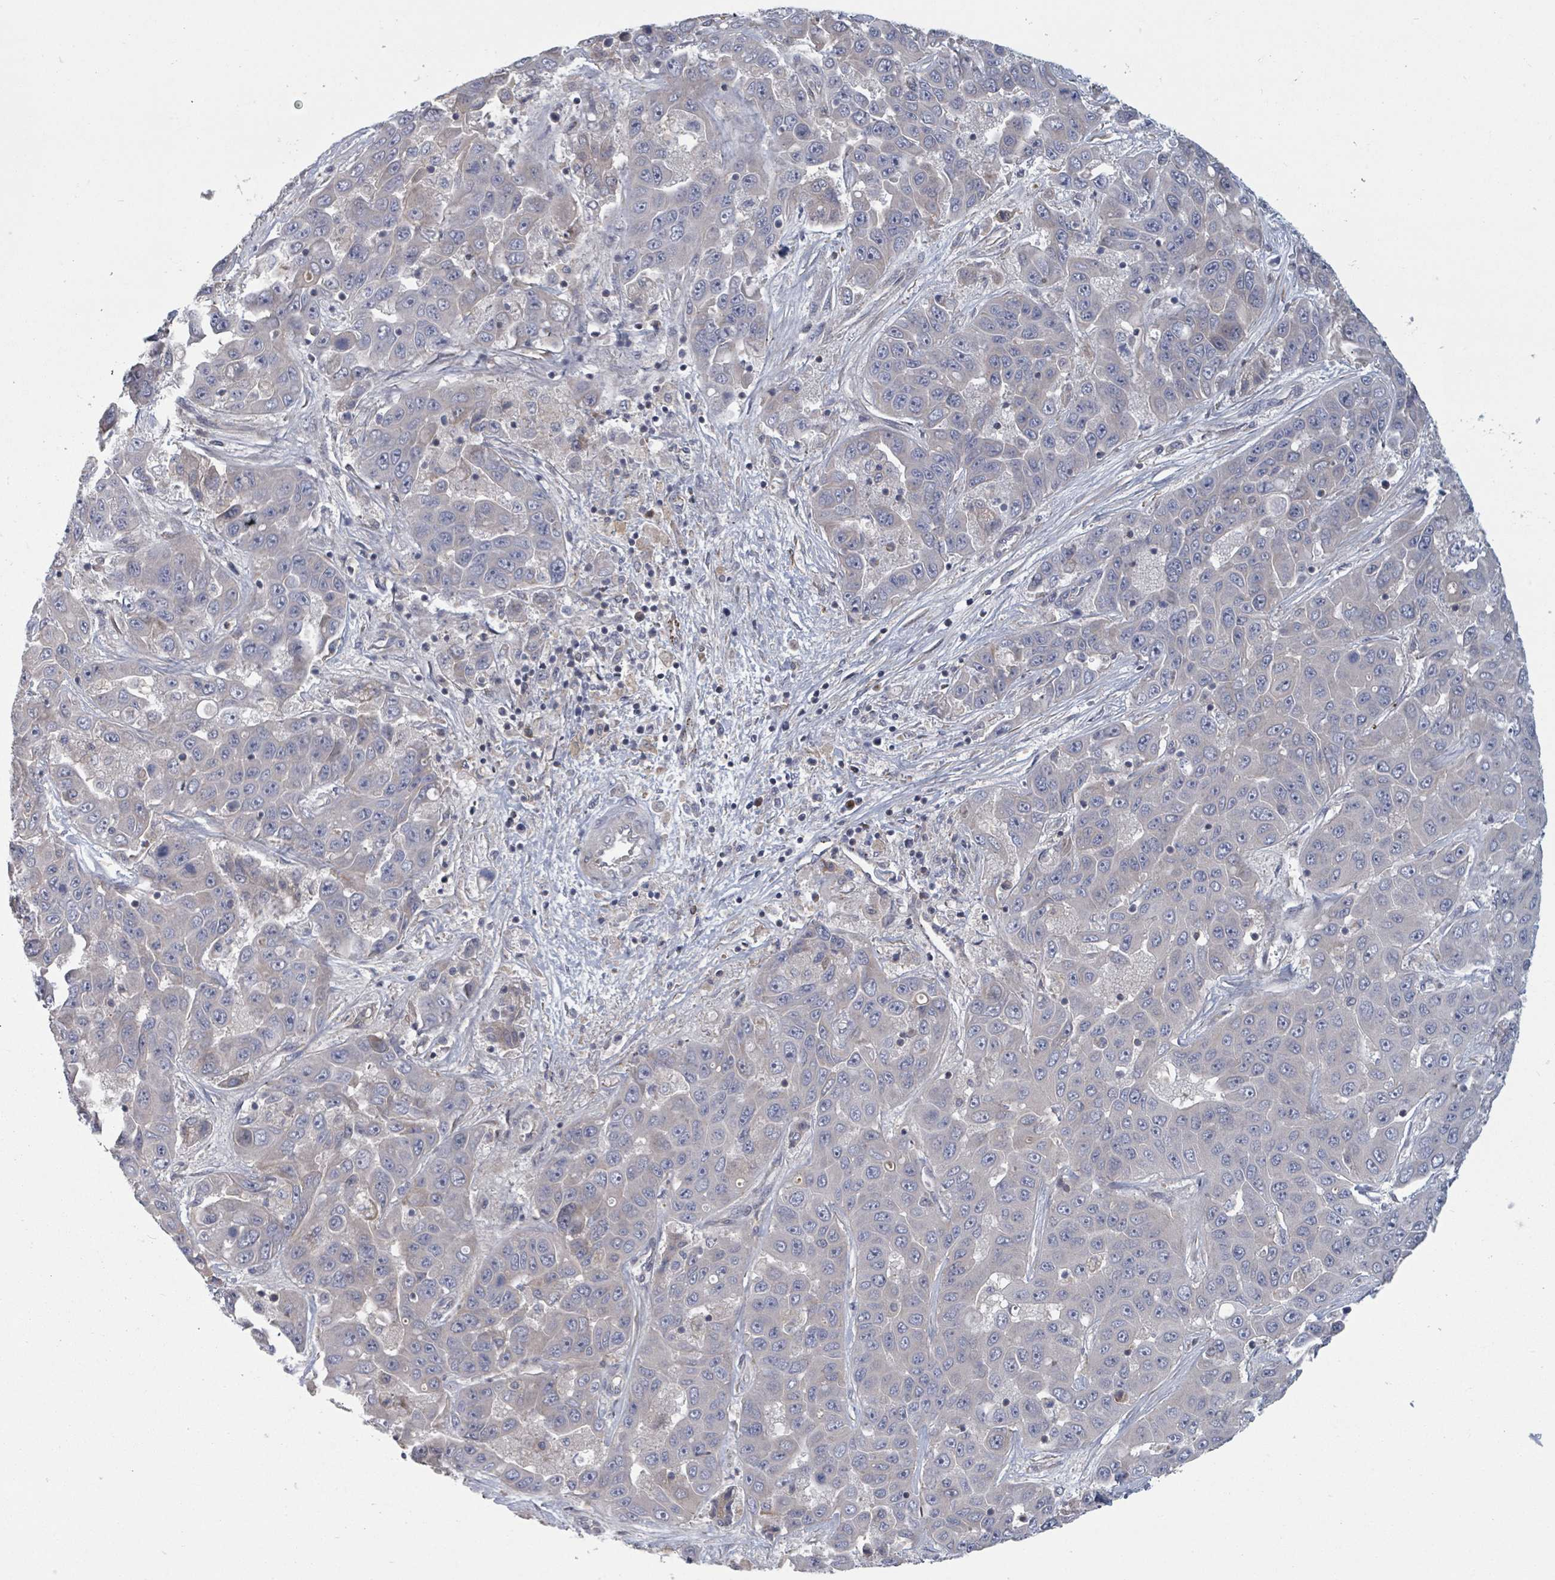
{"staining": {"intensity": "negative", "quantity": "none", "location": "none"}, "tissue": "liver cancer", "cell_type": "Tumor cells", "image_type": "cancer", "snomed": [{"axis": "morphology", "description": "Cholangiocarcinoma"}, {"axis": "topography", "description": "Liver"}], "caption": "This is a histopathology image of immunohistochemistry staining of cholangiocarcinoma (liver), which shows no staining in tumor cells.", "gene": "GABBR1", "patient": {"sex": "female", "age": 52}}